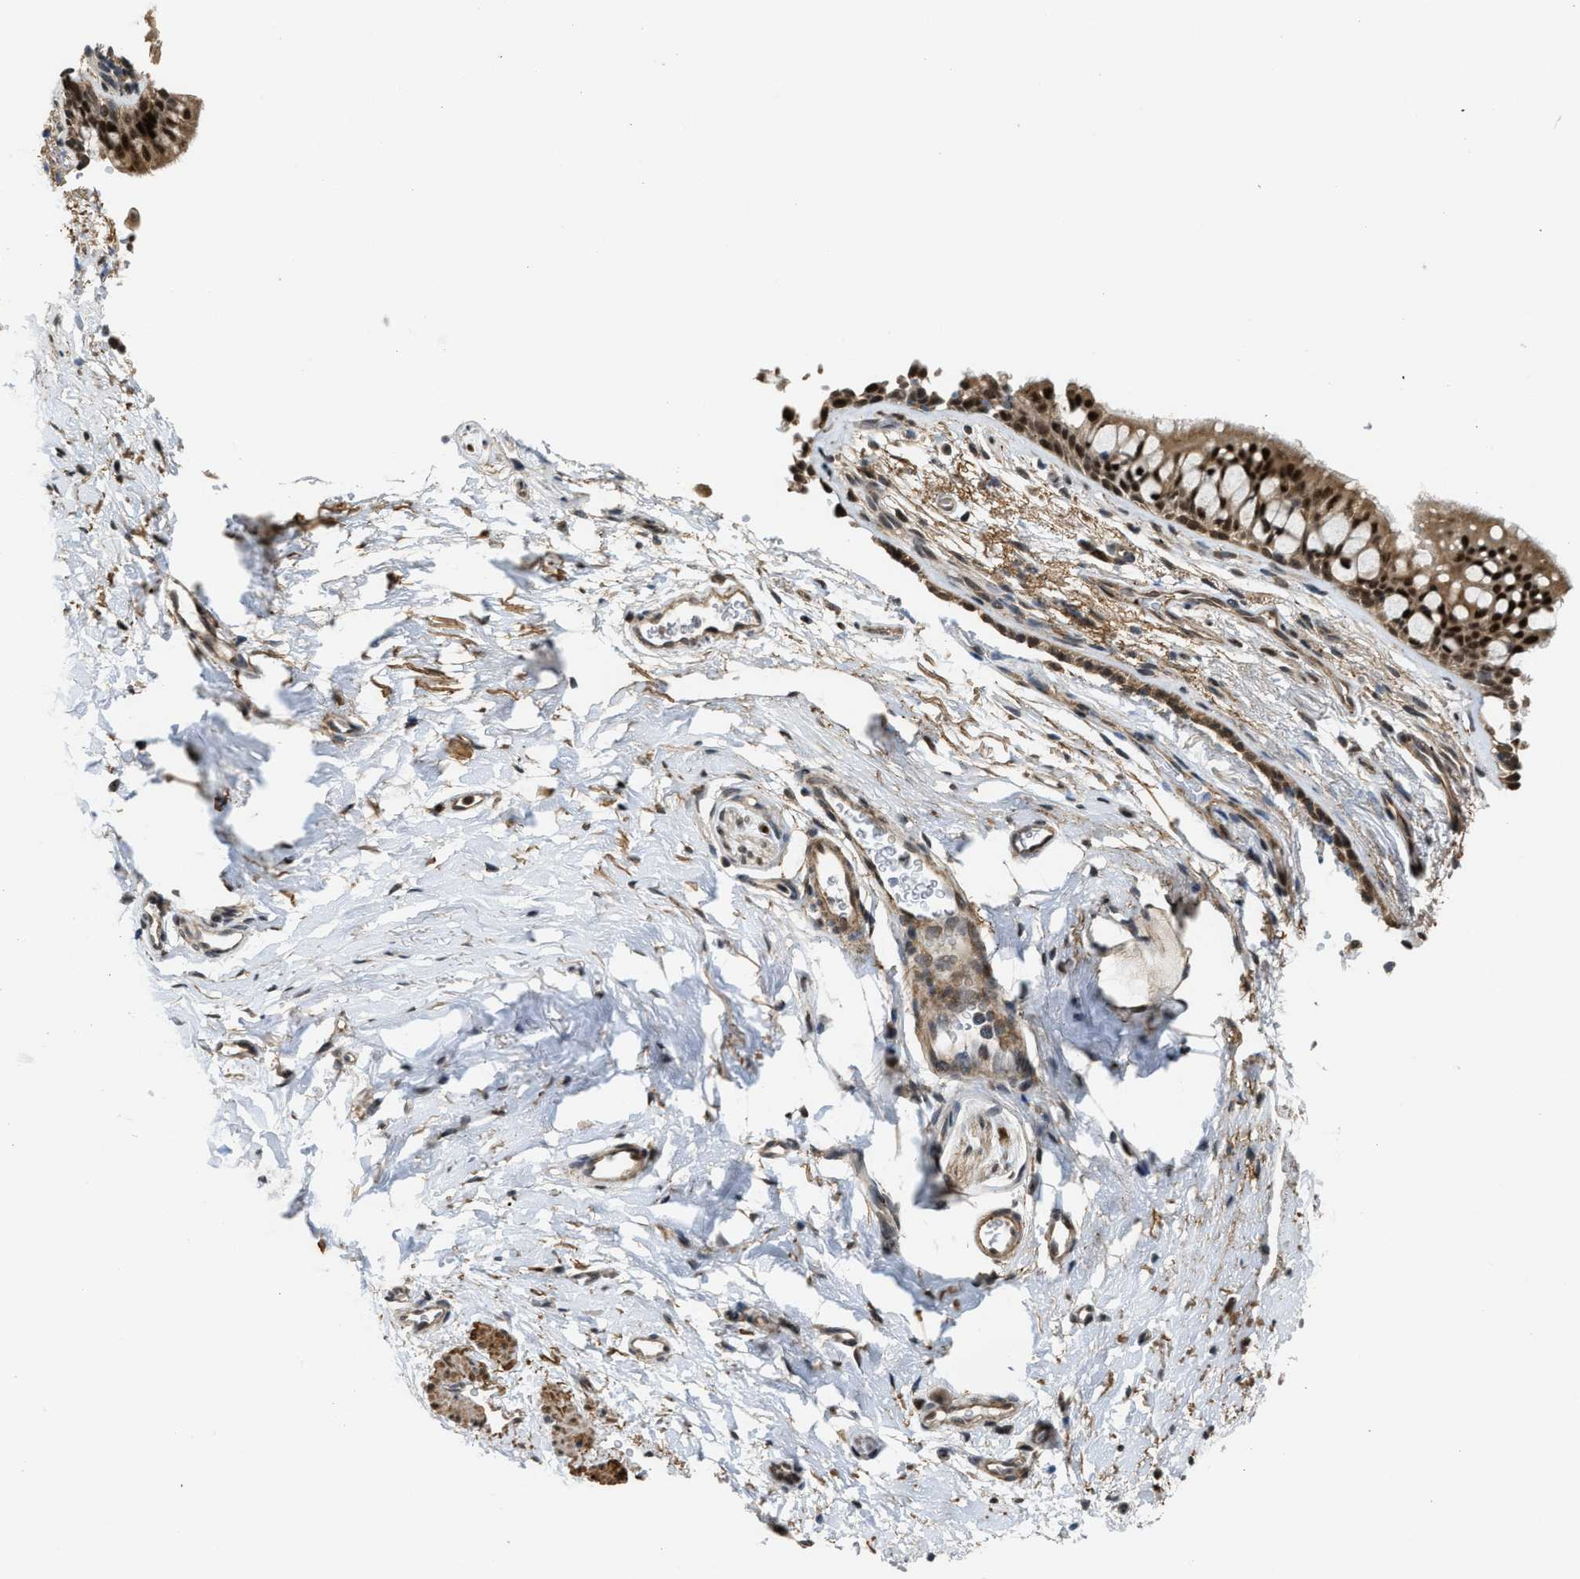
{"staining": {"intensity": "strong", "quantity": ">75%", "location": "cytoplasmic/membranous,nuclear"}, "tissue": "bronchus", "cell_type": "Respiratory epithelial cells", "image_type": "normal", "snomed": [{"axis": "morphology", "description": "Normal tissue, NOS"}, {"axis": "topography", "description": "Cartilage tissue"}, {"axis": "topography", "description": "Bronchus"}], "caption": "High-magnification brightfield microscopy of normal bronchus stained with DAB (3,3'-diaminobenzidine) (brown) and counterstained with hematoxylin (blue). respiratory epithelial cells exhibit strong cytoplasmic/membranous,nuclear staining is seen in approximately>75% of cells. Immunohistochemistry stains the protein of interest in brown and the nuclei are stained blue.", "gene": "ZNF250", "patient": {"sex": "female", "age": 53}}